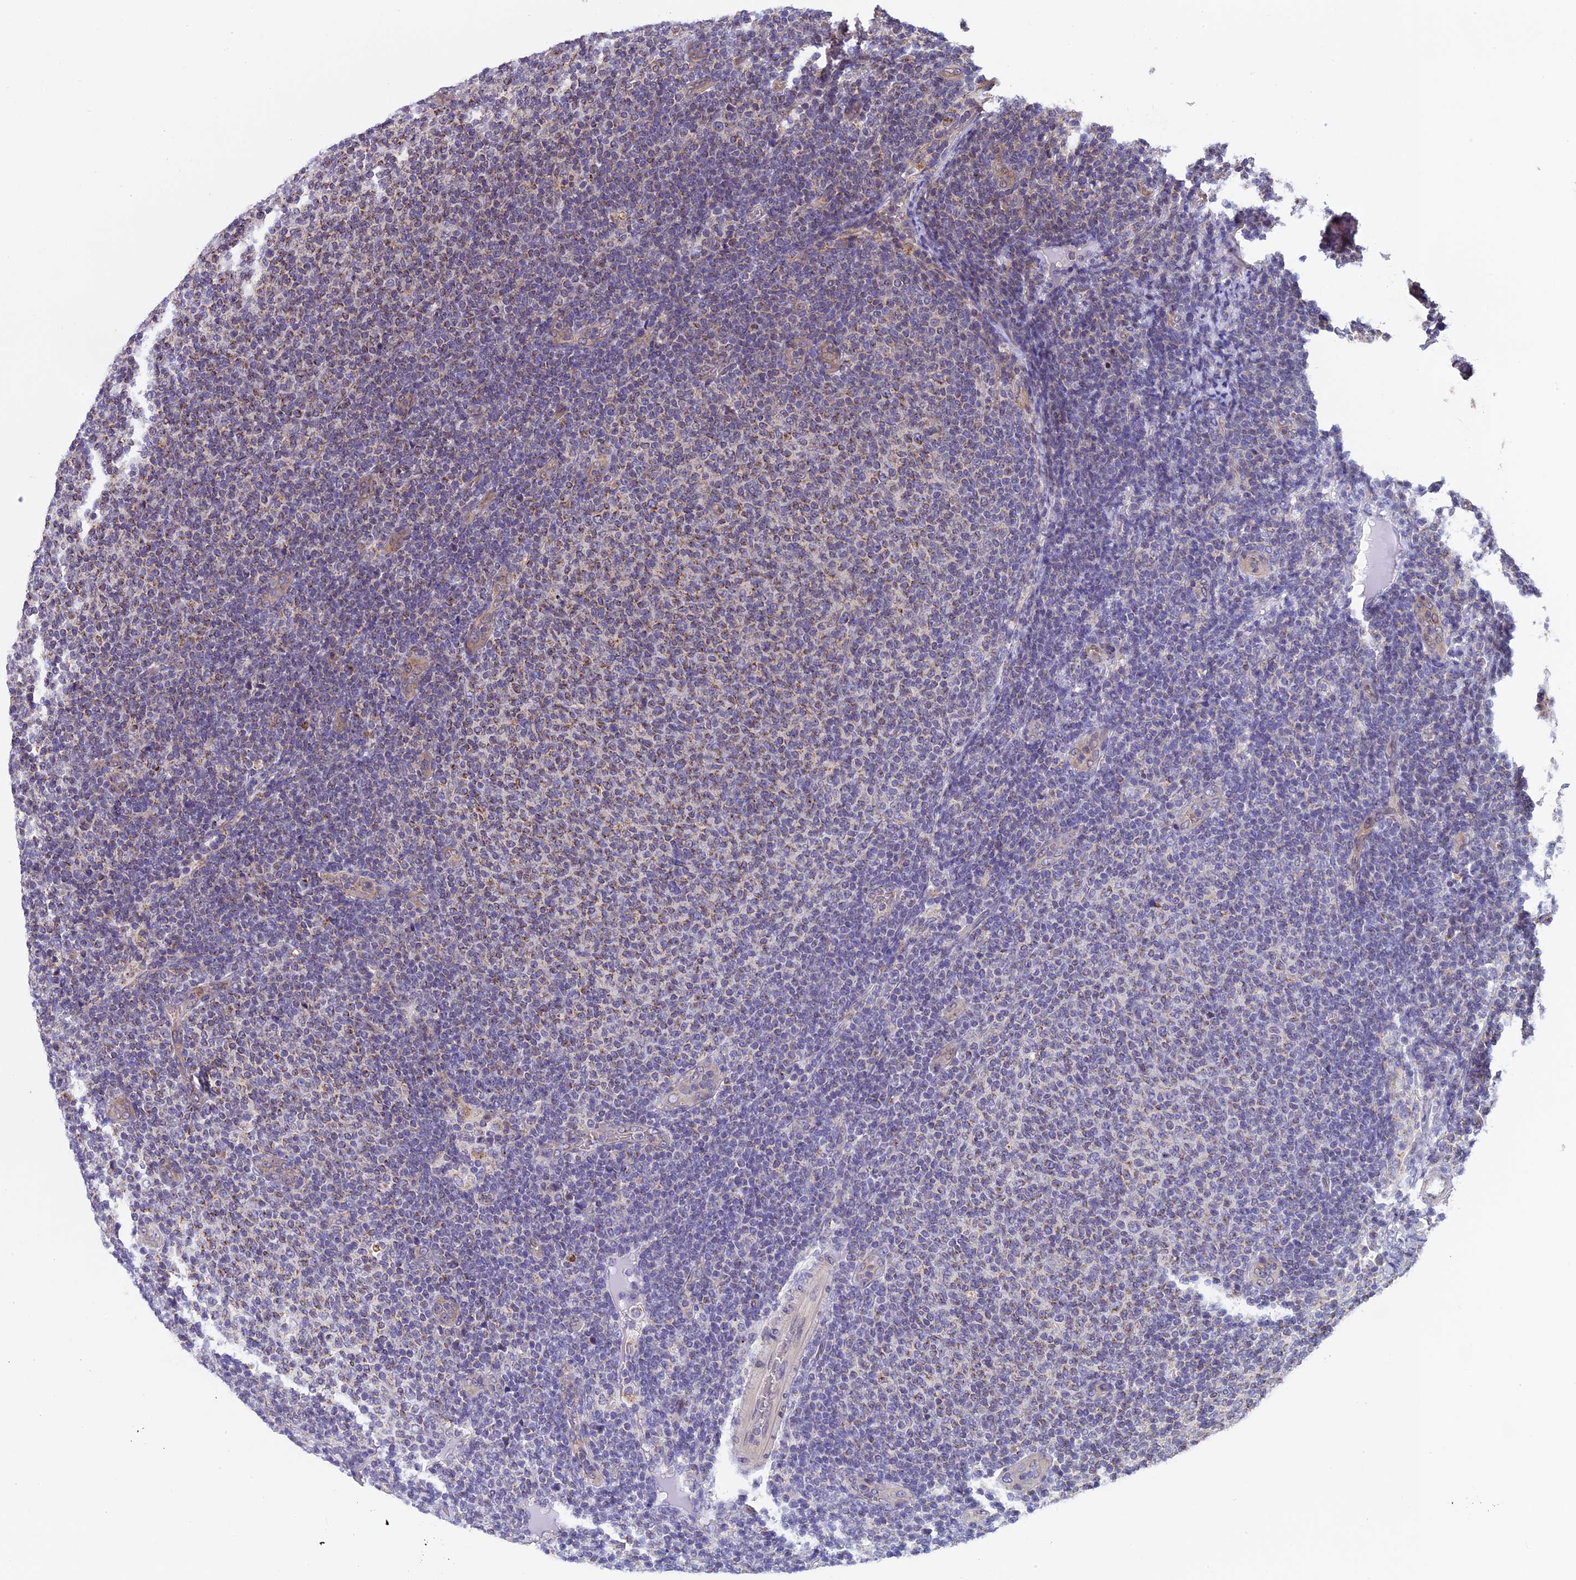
{"staining": {"intensity": "moderate", "quantity": "25%-75%", "location": "cytoplasmic/membranous"}, "tissue": "lymphoma", "cell_type": "Tumor cells", "image_type": "cancer", "snomed": [{"axis": "morphology", "description": "Malignant lymphoma, non-Hodgkin's type, Low grade"}, {"axis": "topography", "description": "Lymph node"}], "caption": "IHC micrograph of neoplastic tissue: human malignant lymphoma, non-Hodgkin's type (low-grade) stained using IHC displays medium levels of moderate protein expression localized specifically in the cytoplasmic/membranous of tumor cells, appearing as a cytoplasmic/membranous brown color.", "gene": "CHMP2A", "patient": {"sex": "male", "age": 66}}